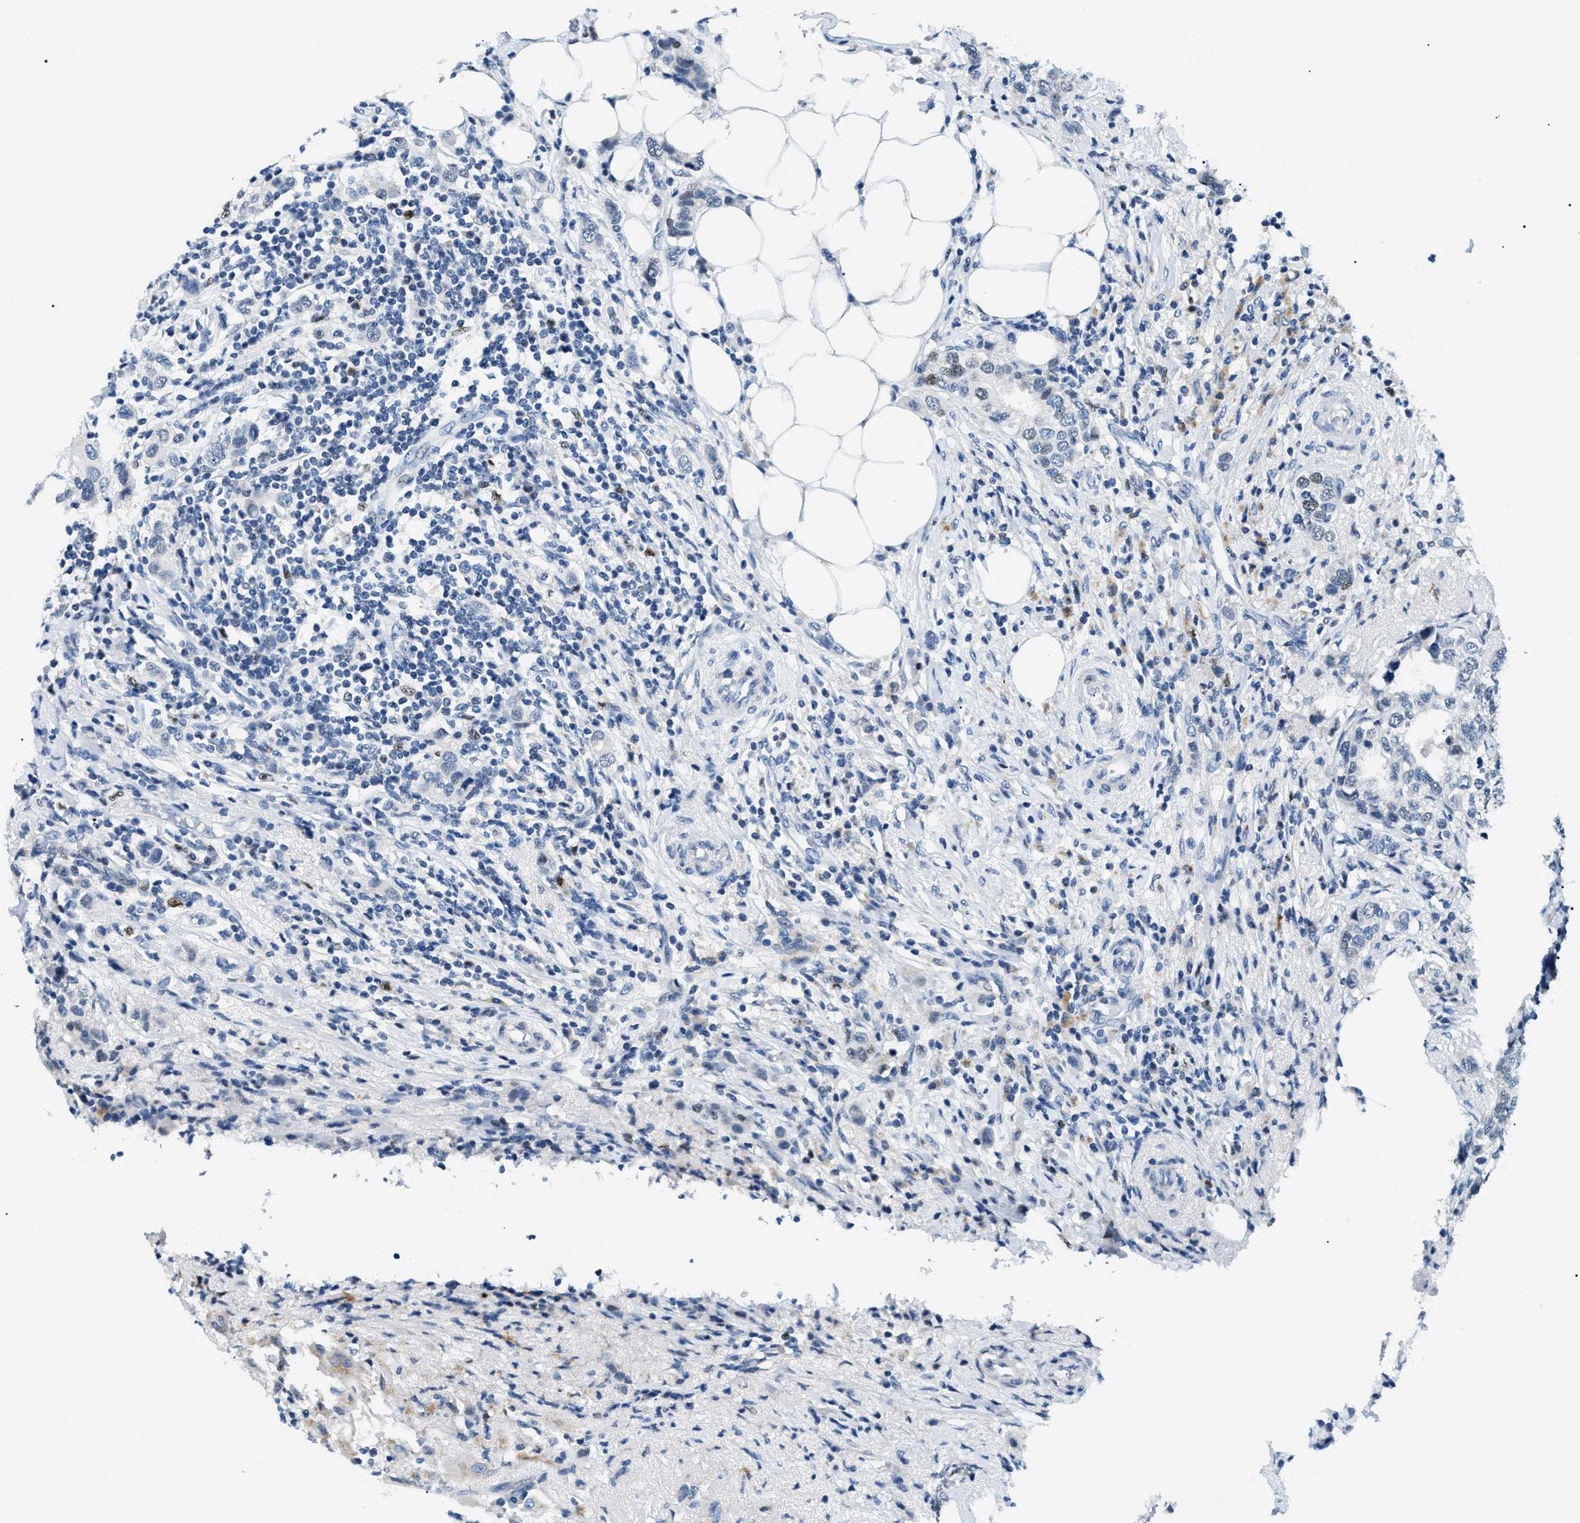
{"staining": {"intensity": "weak", "quantity": "25%-75%", "location": "nuclear"}, "tissue": "breast cancer", "cell_type": "Tumor cells", "image_type": "cancer", "snomed": [{"axis": "morphology", "description": "Duct carcinoma"}, {"axis": "topography", "description": "Breast"}], "caption": "A high-resolution image shows IHC staining of intraductal carcinoma (breast), which displays weak nuclear positivity in approximately 25%-75% of tumor cells.", "gene": "SMARCC1", "patient": {"sex": "female", "age": 50}}